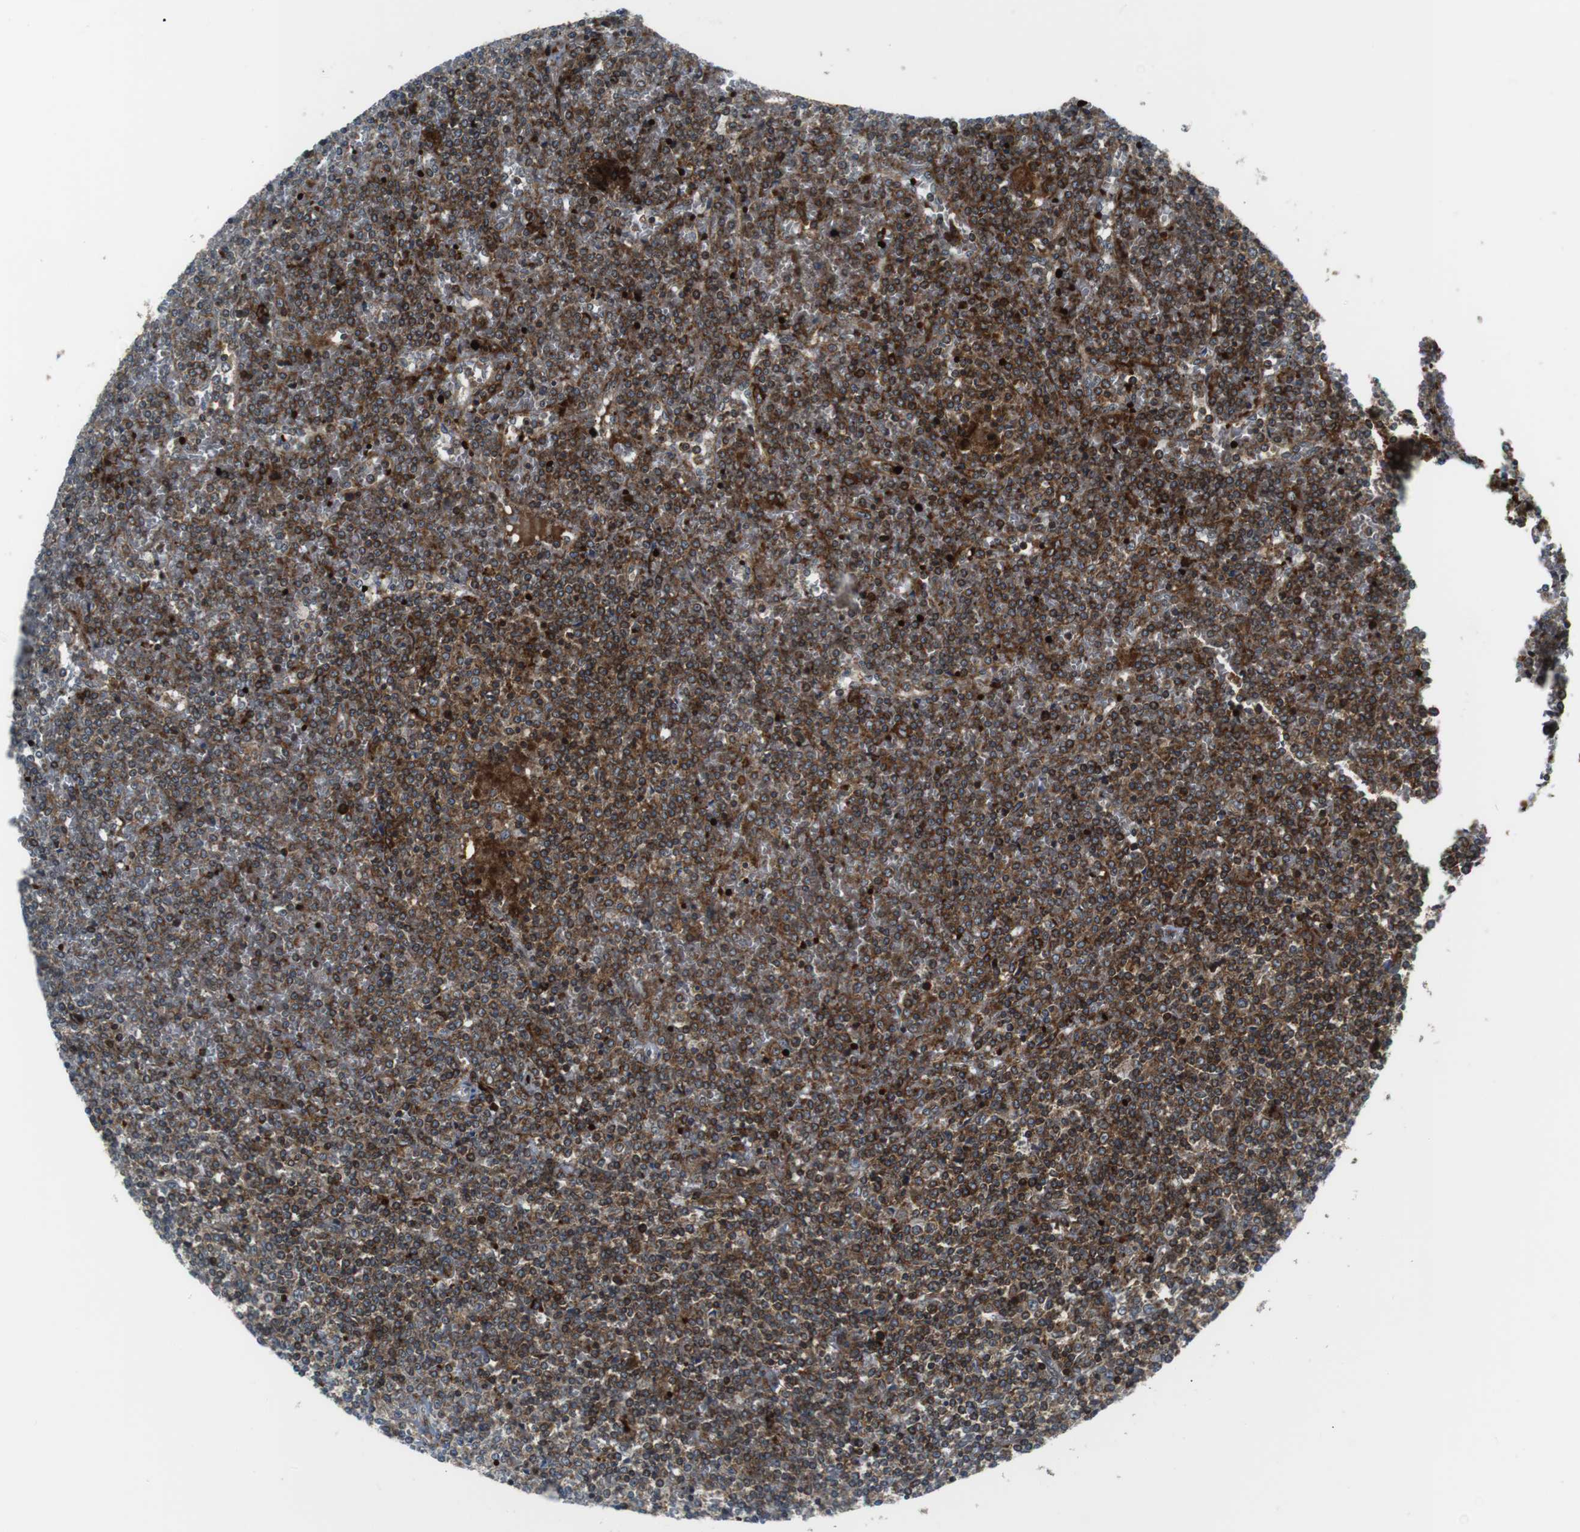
{"staining": {"intensity": "strong", "quantity": "25%-75%", "location": "cytoplasmic/membranous"}, "tissue": "lymphoma", "cell_type": "Tumor cells", "image_type": "cancer", "snomed": [{"axis": "morphology", "description": "Malignant lymphoma, non-Hodgkin's type, Low grade"}, {"axis": "topography", "description": "Spleen"}], "caption": "Immunohistochemical staining of human malignant lymphoma, non-Hodgkin's type (low-grade) displays strong cytoplasmic/membranous protein staining in about 25%-75% of tumor cells. (brown staining indicates protein expression, while blue staining denotes nuclei).", "gene": "CUL7", "patient": {"sex": "female", "age": 19}}